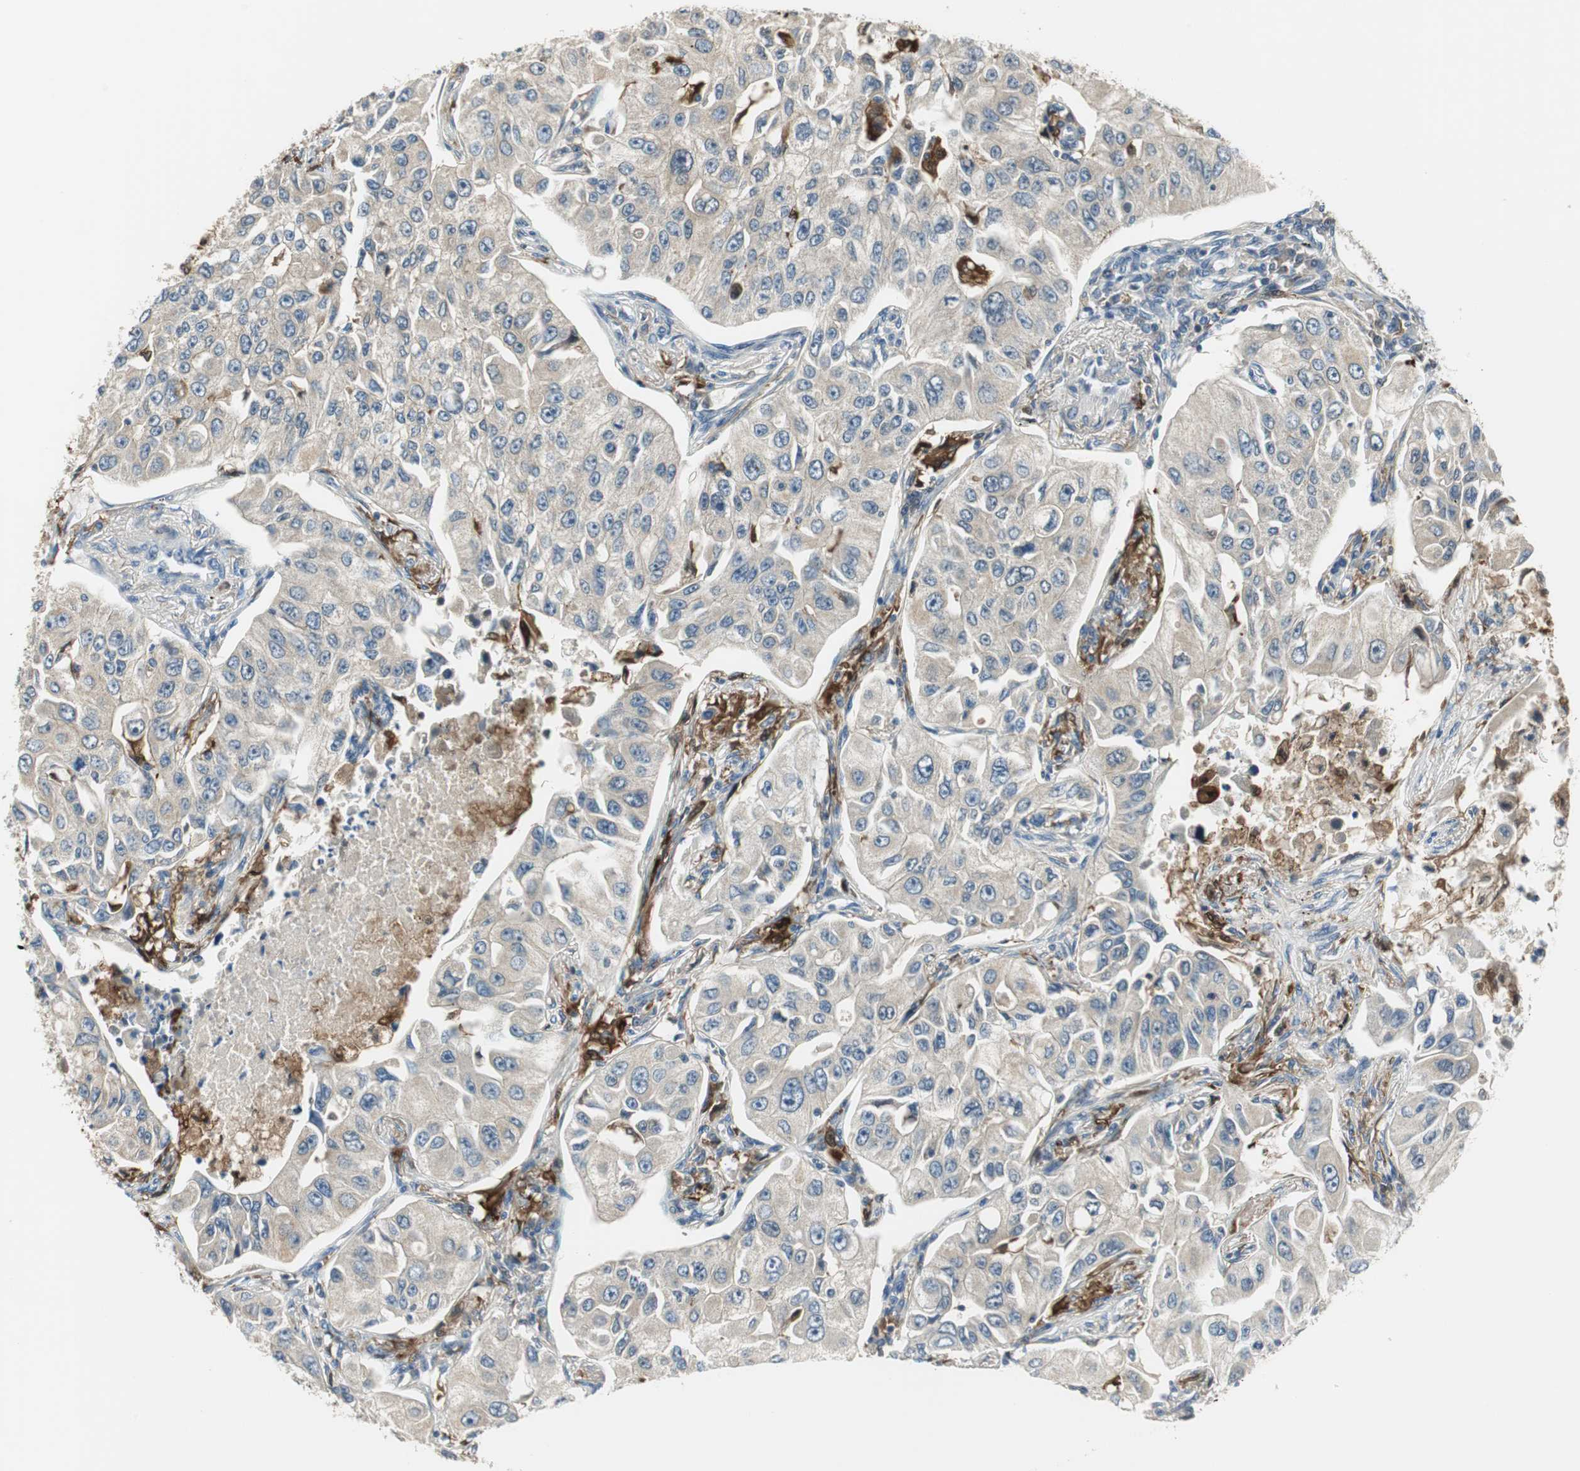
{"staining": {"intensity": "weak", "quantity": ">75%", "location": "cytoplasmic/membranous"}, "tissue": "lung cancer", "cell_type": "Tumor cells", "image_type": "cancer", "snomed": [{"axis": "morphology", "description": "Adenocarcinoma, NOS"}, {"axis": "topography", "description": "Lung"}], "caption": "This photomicrograph displays immunohistochemistry staining of human adenocarcinoma (lung), with low weak cytoplasmic/membranous expression in approximately >75% of tumor cells.", "gene": "MSTO1", "patient": {"sex": "male", "age": 84}}